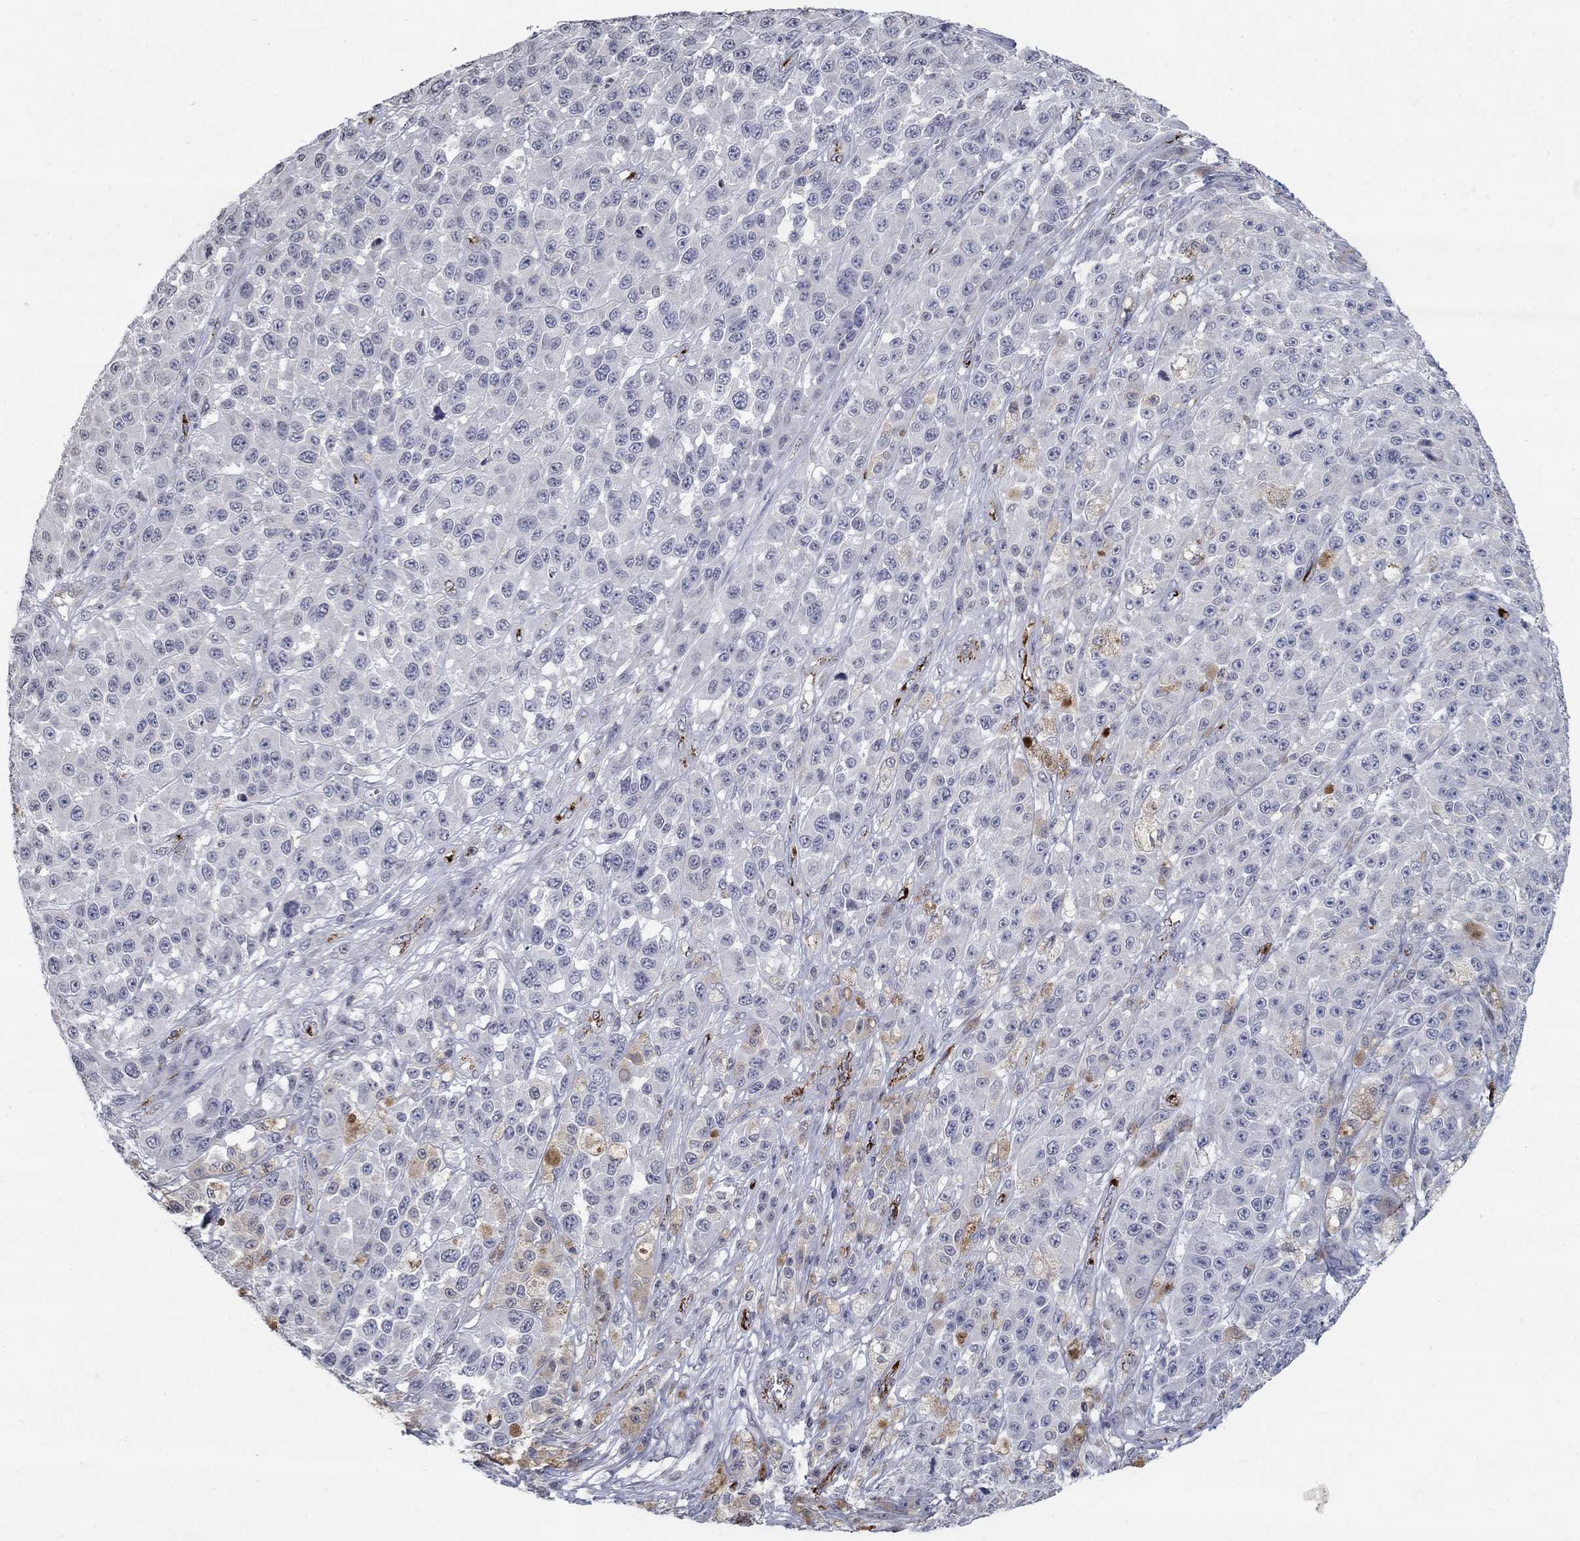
{"staining": {"intensity": "weak", "quantity": "<25%", "location": "cytoplasmic/membranous"}, "tissue": "melanoma", "cell_type": "Tumor cells", "image_type": "cancer", "snomed": [{"axis": "morphology", "description": "Malignant melanoma, NOS"}, {"axis": "topography", "description": "Skin"}], "caption": "High magnification brightfield microscopy of malignant melanoma stained with DAB (brown) and counterstained with hematoxylin (blue): tumor cells show no significant expression.", "gene": "TINAG", "patient": {"sex": "female", "age": 58}}